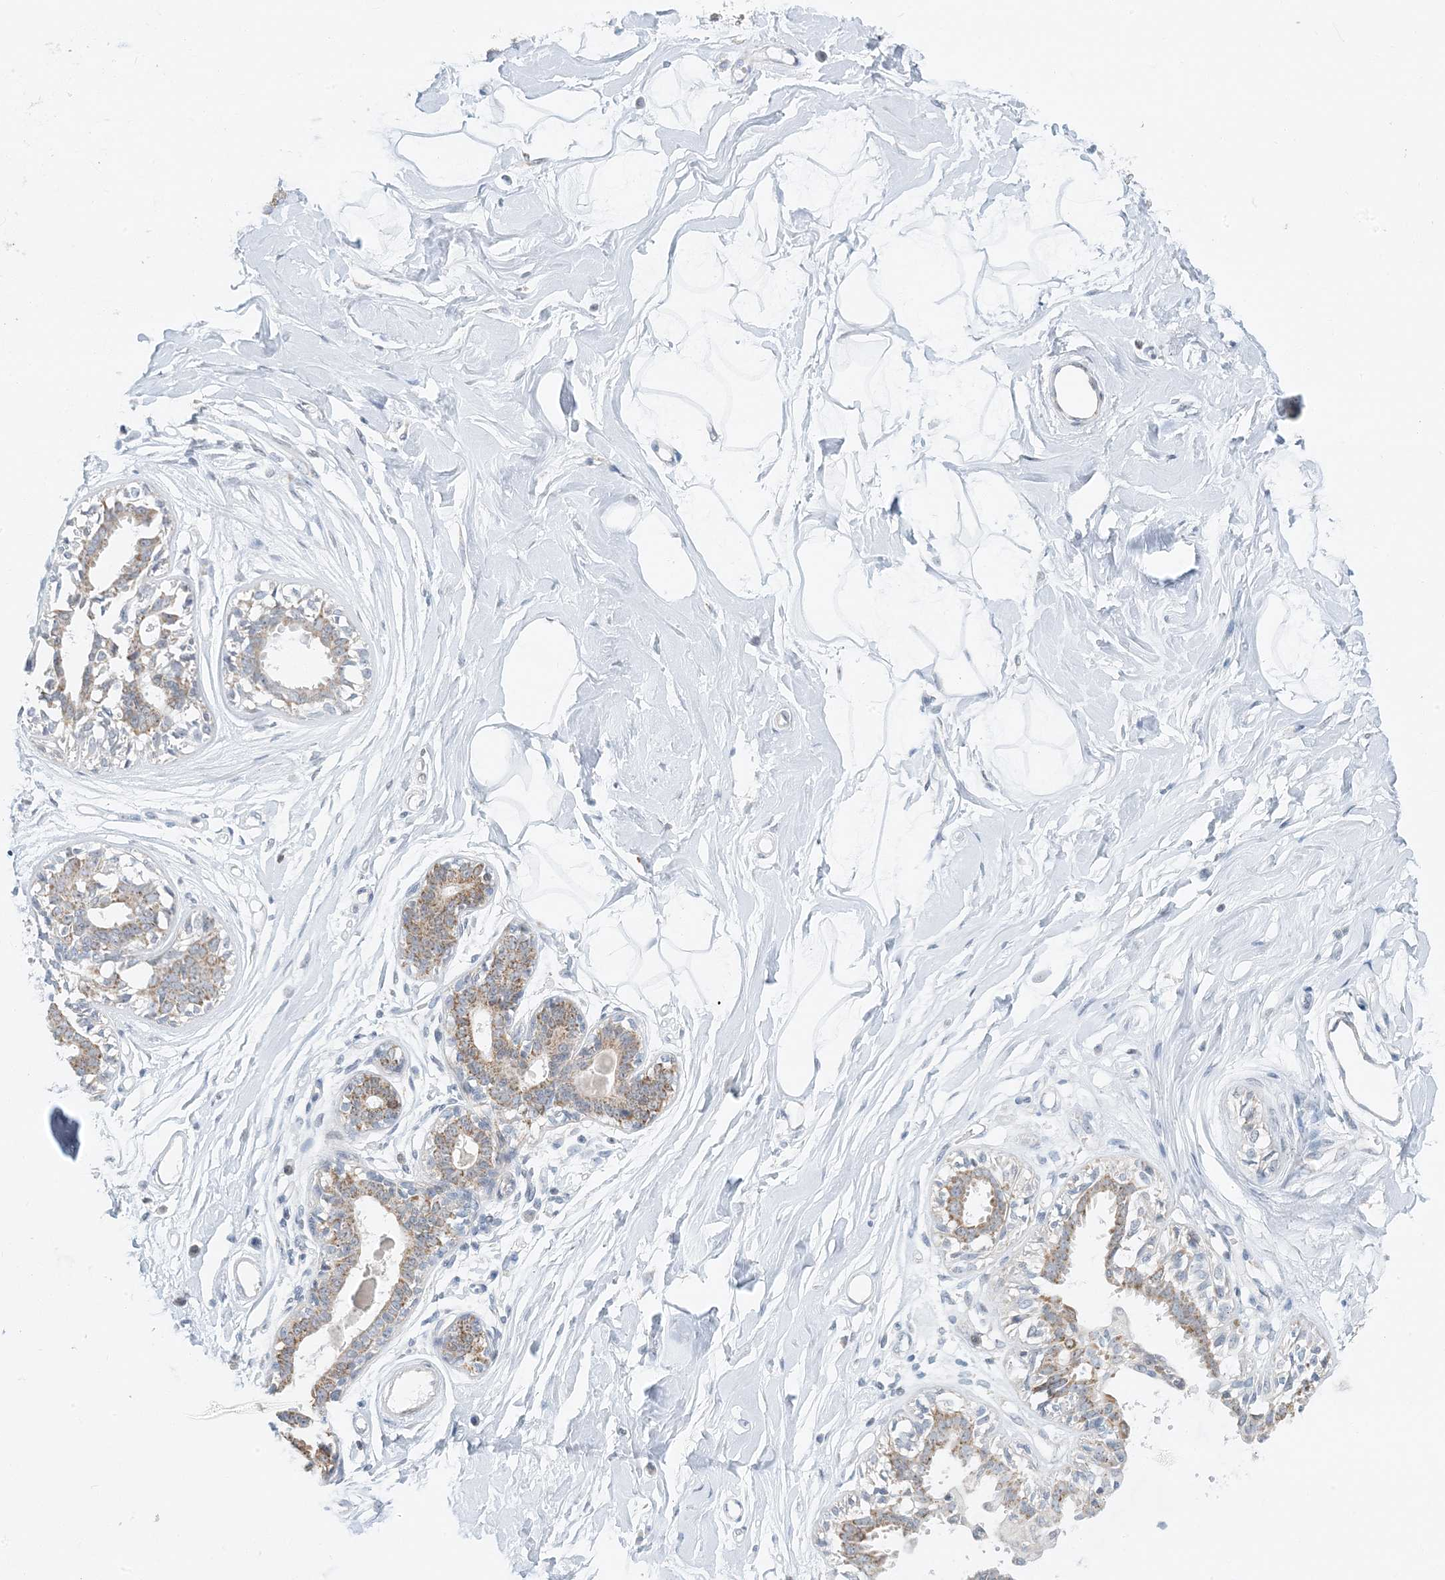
{"staining": {"intensity": "negative", "quantity": "none", "location": "none"}, "tissue": "breast", "cell_type": "Adipocytes", "image_type": "normal", "snomed": [{"axis": "morphology", "description": "Normal tissue, NOS"}, {"axis": "topography", "description": "Breast"}], "caption": "DAB immunohistochemical staining of benign breast displays no significant staining in adipocytes. The staining was performed using DAB (3,3'-diaminobenzidine) to visualize the protein expression in brown, while the nuclei were stained in blue with hematoxylin (Magnification: 20x).", "gene": "BDH1", "patient": {"sex": "female", "age": 45}}